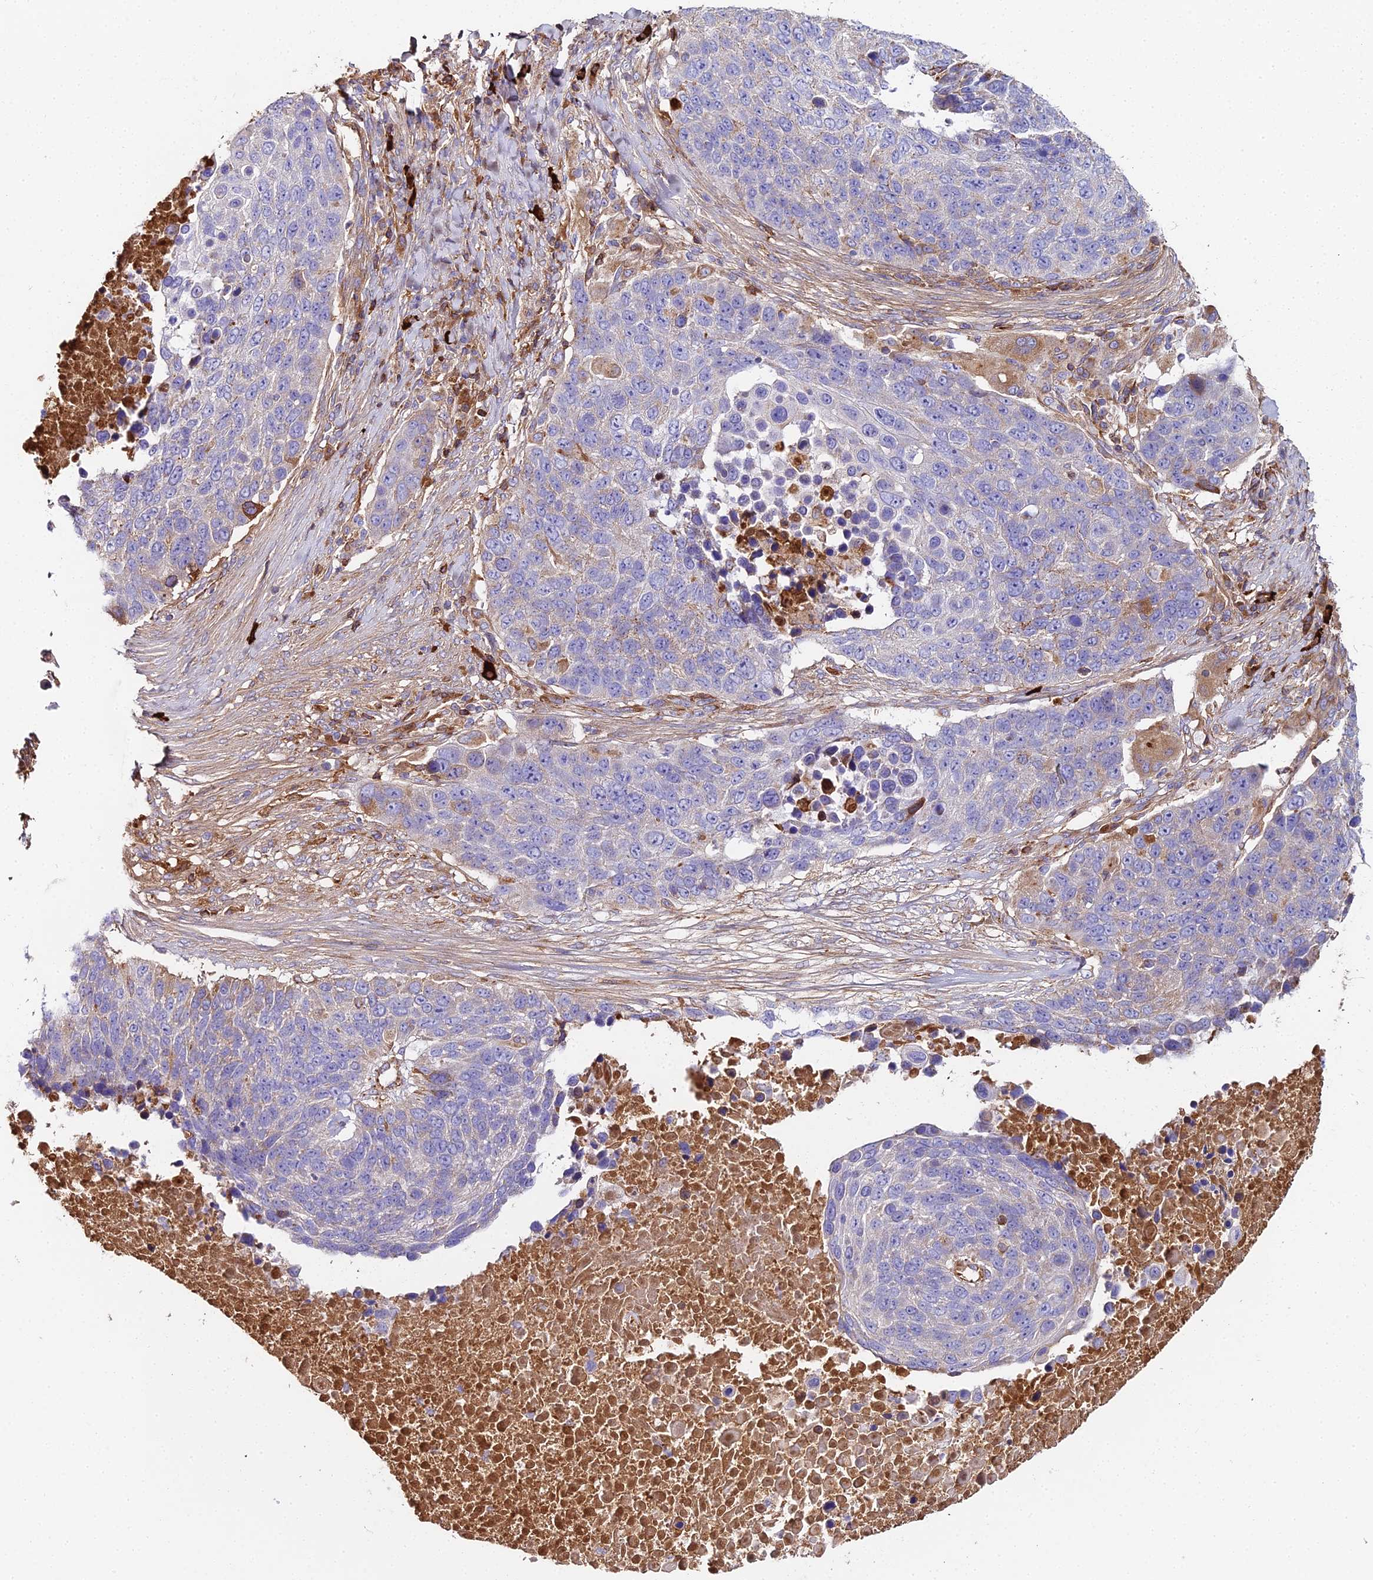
{"staining": {"intensity": "negative", "quantity": "none", "location": "none"}, "tissue": "lung cancer", "cell_type": "Tumor cells", "image_type": "cancer", "snomed": [{"axis": "morphology", "description": "Normal tissue, NOS"}, {"axis": "morphology", "description": "Squamous cell carcinoma, NOS"}, {"axis": "topography", "description": "Lymph node"}, {"axis": "topography", "description": "Lung"}], "caption": "A micrograph of human lung squamous cell carcinoma is negative for staining in tumor cells.", "gene": "BEX4", "patient": {"sex": "male", "age": 66}}